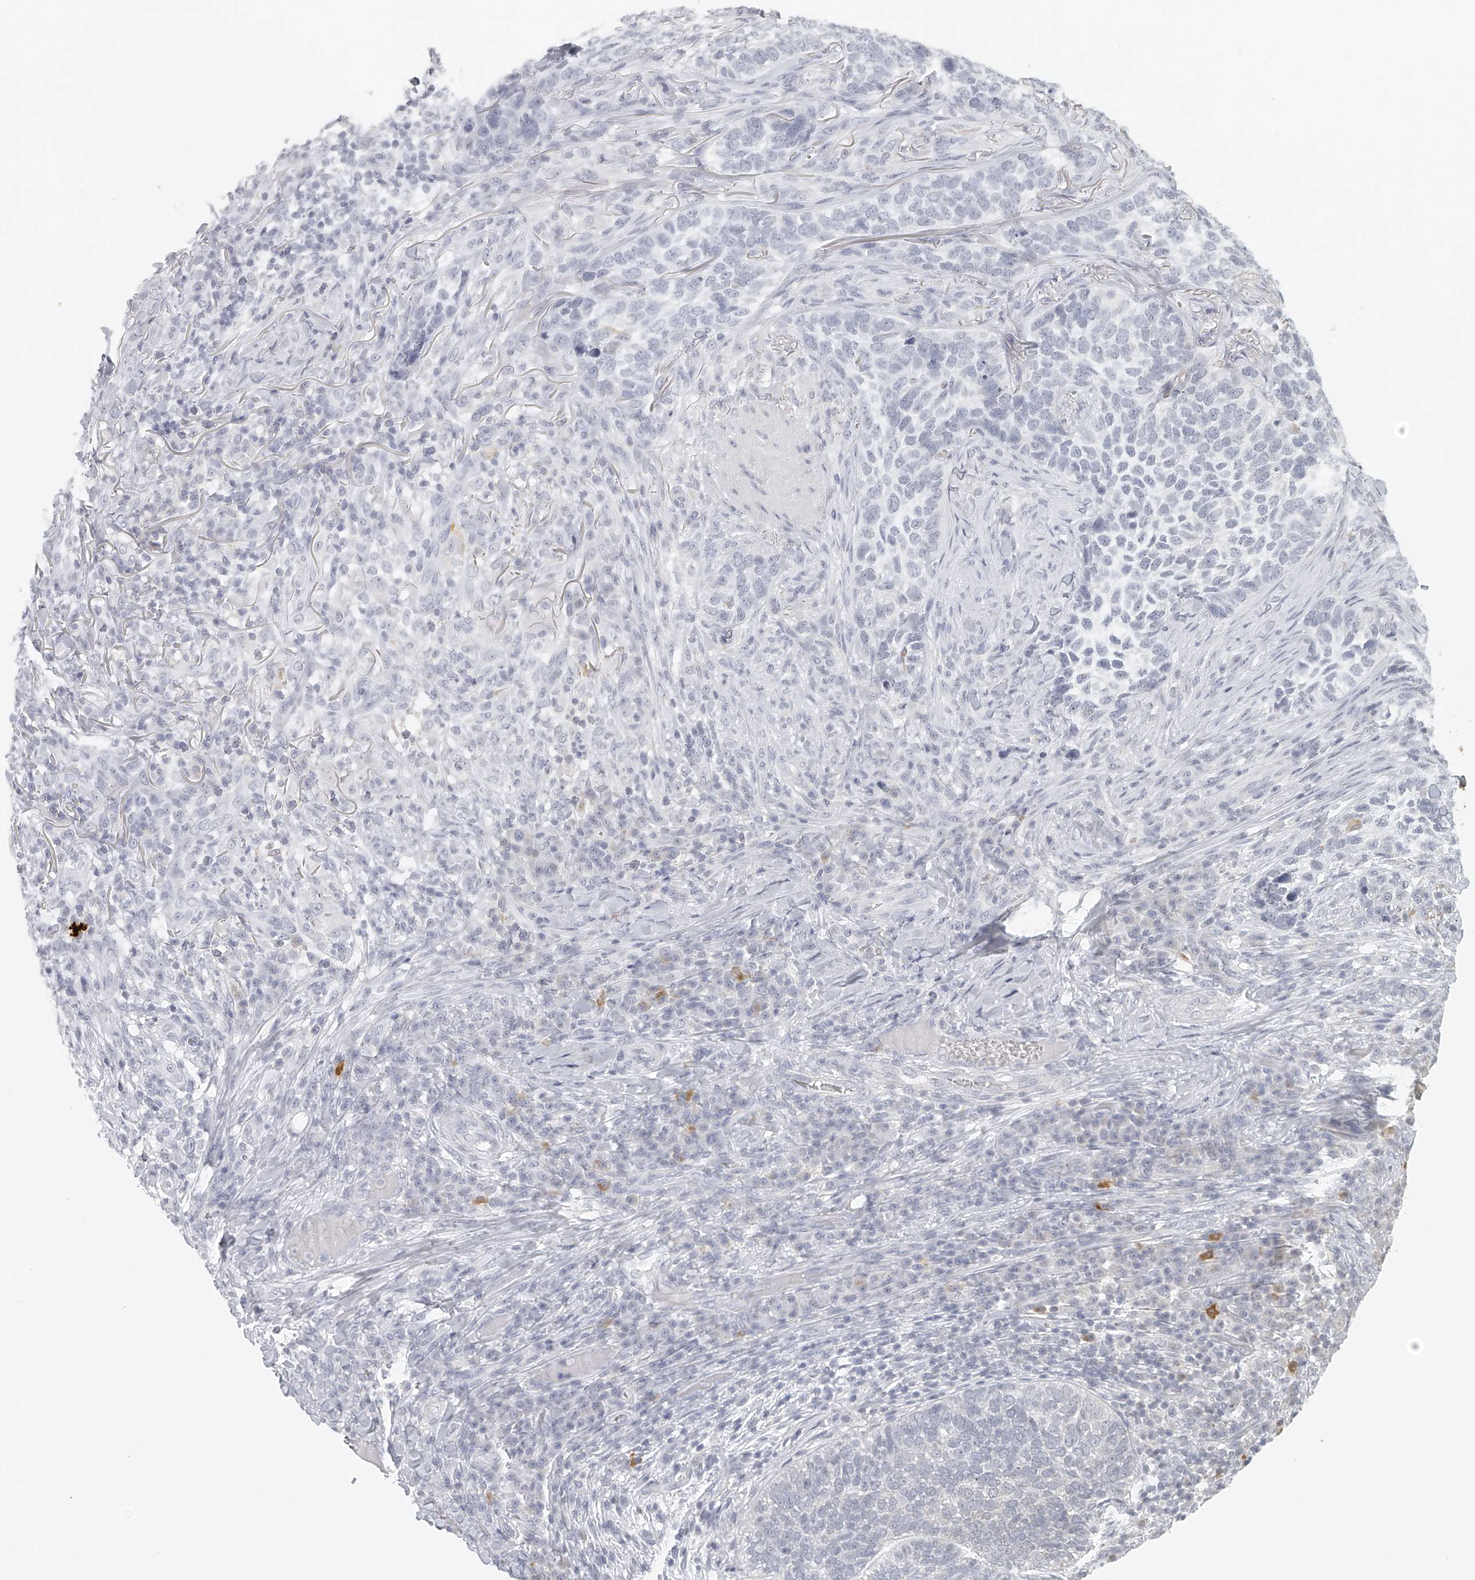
{"staining": {"intensity": "negative", "quantity": "none", "location": "none"}, "tissue": "skin cancer", "cell_type": "Tumor cells", "image_type": "cancer", "snomed": [{"axis": "morphology", "description": "Basal cell carcinoma"}, {"axis": "topography", "description": "Skin"}], "caption": "Image shows no protein expression in tumor cells of basal cell carcinoma (skin) tissue. (Immunohistochemistry, brightfield microscopy, high magnification).", "gene": "BCL2L11", "patient": {"sex": "female", "age": 64}}